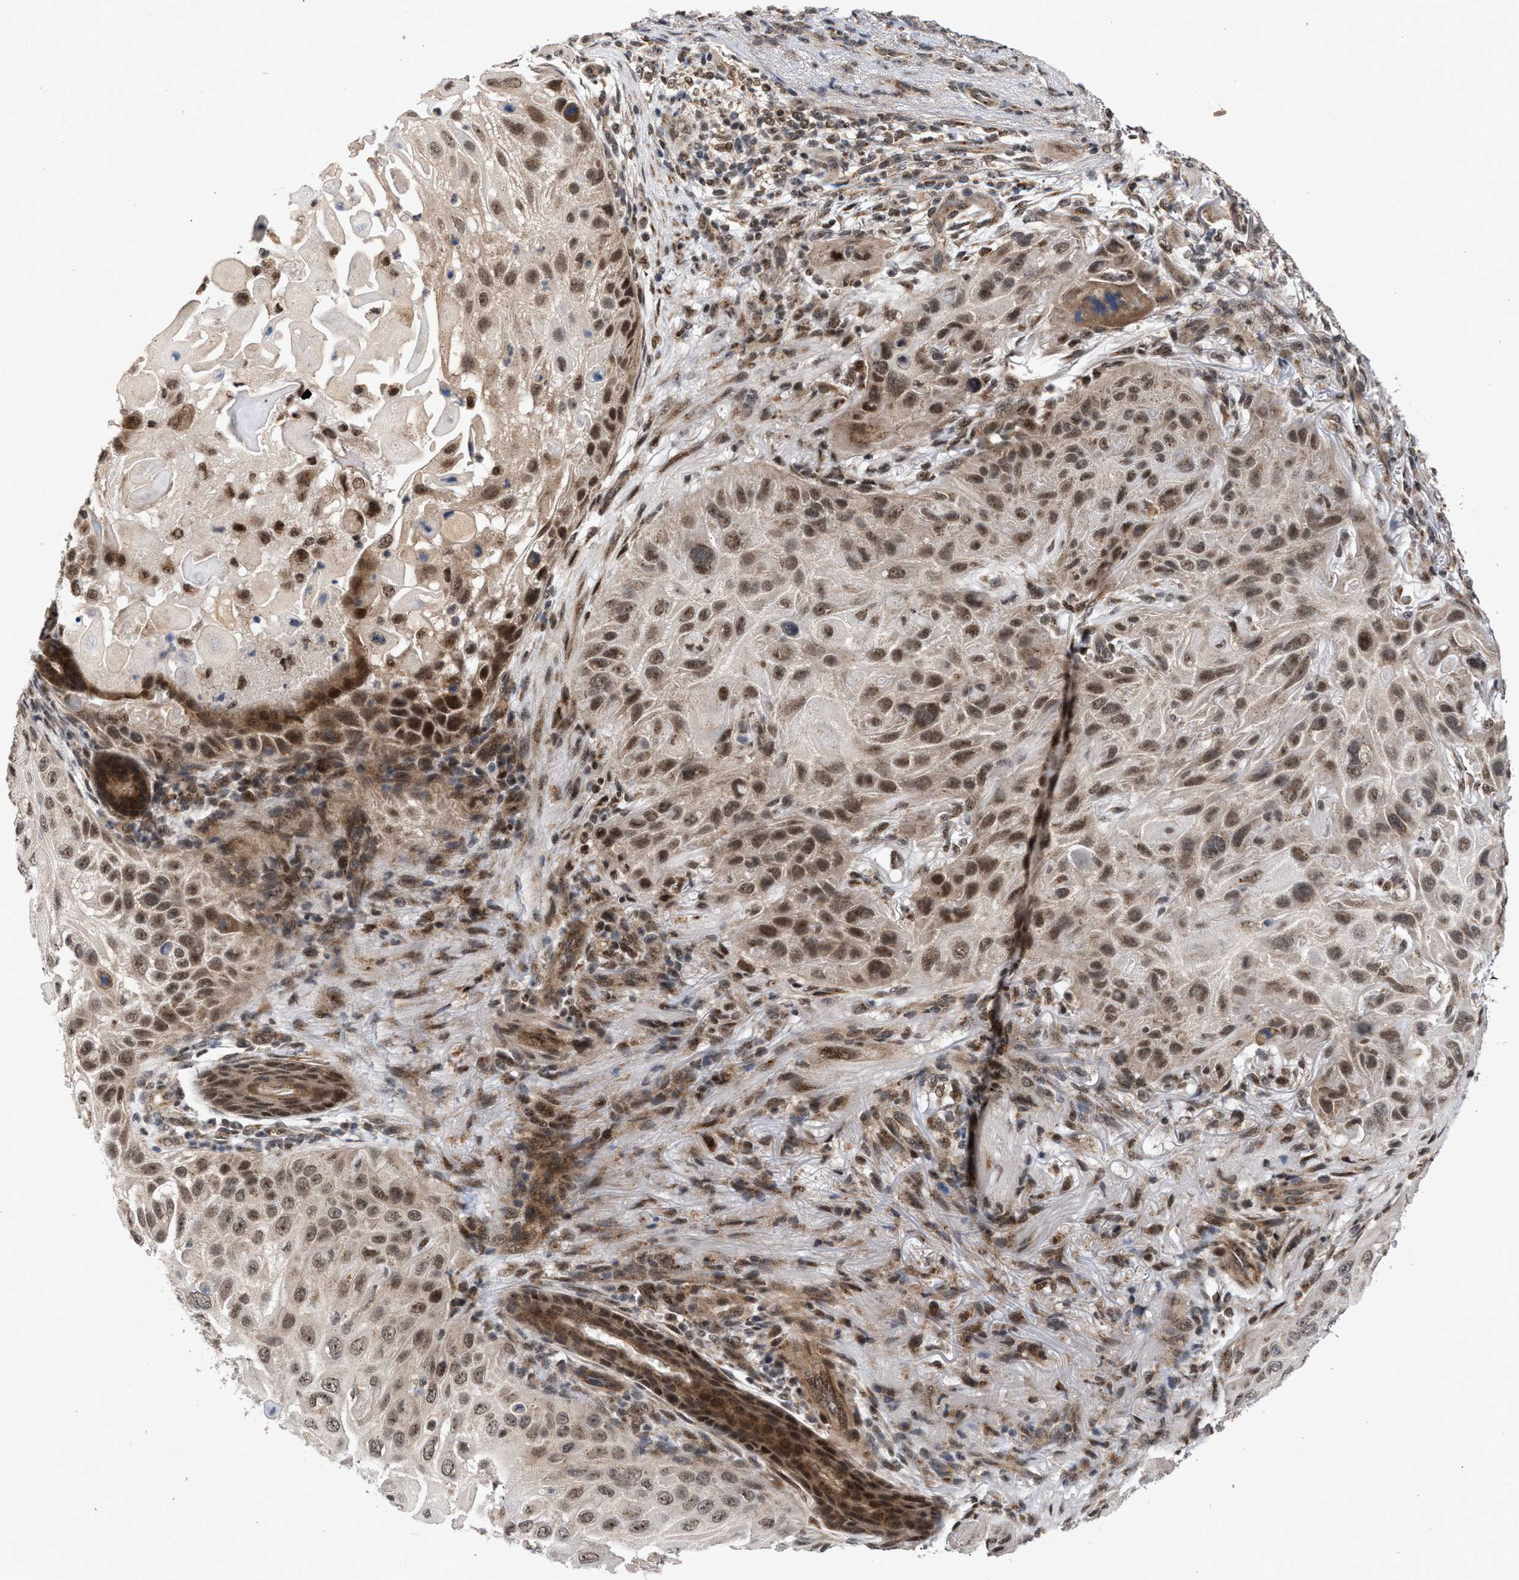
{"staining": {"intensity": "moderate", "quantity": ">75%", "location": "nuclear"}, "tissue": "skin cancer", "cell_type": "Tumor cells", "image_type": "cancer", "snomed": [{"axis": "morphology", "description": "Squamous cell carcinoma, NOS"}, {"axis": "topography", "description": "Skin"}], "caption": "A high-resolution histopathology image shows immunohistochemistry (IHC) staining of skin cancer (squamous cell carcinoma), which reveals moderate nuclear positivity in approximately >75% of tumor cells. (IHC, brightfield microscopy, high magnification).", "gene": "MKNK2", "patient": {"sex": "female", "age": 77}}